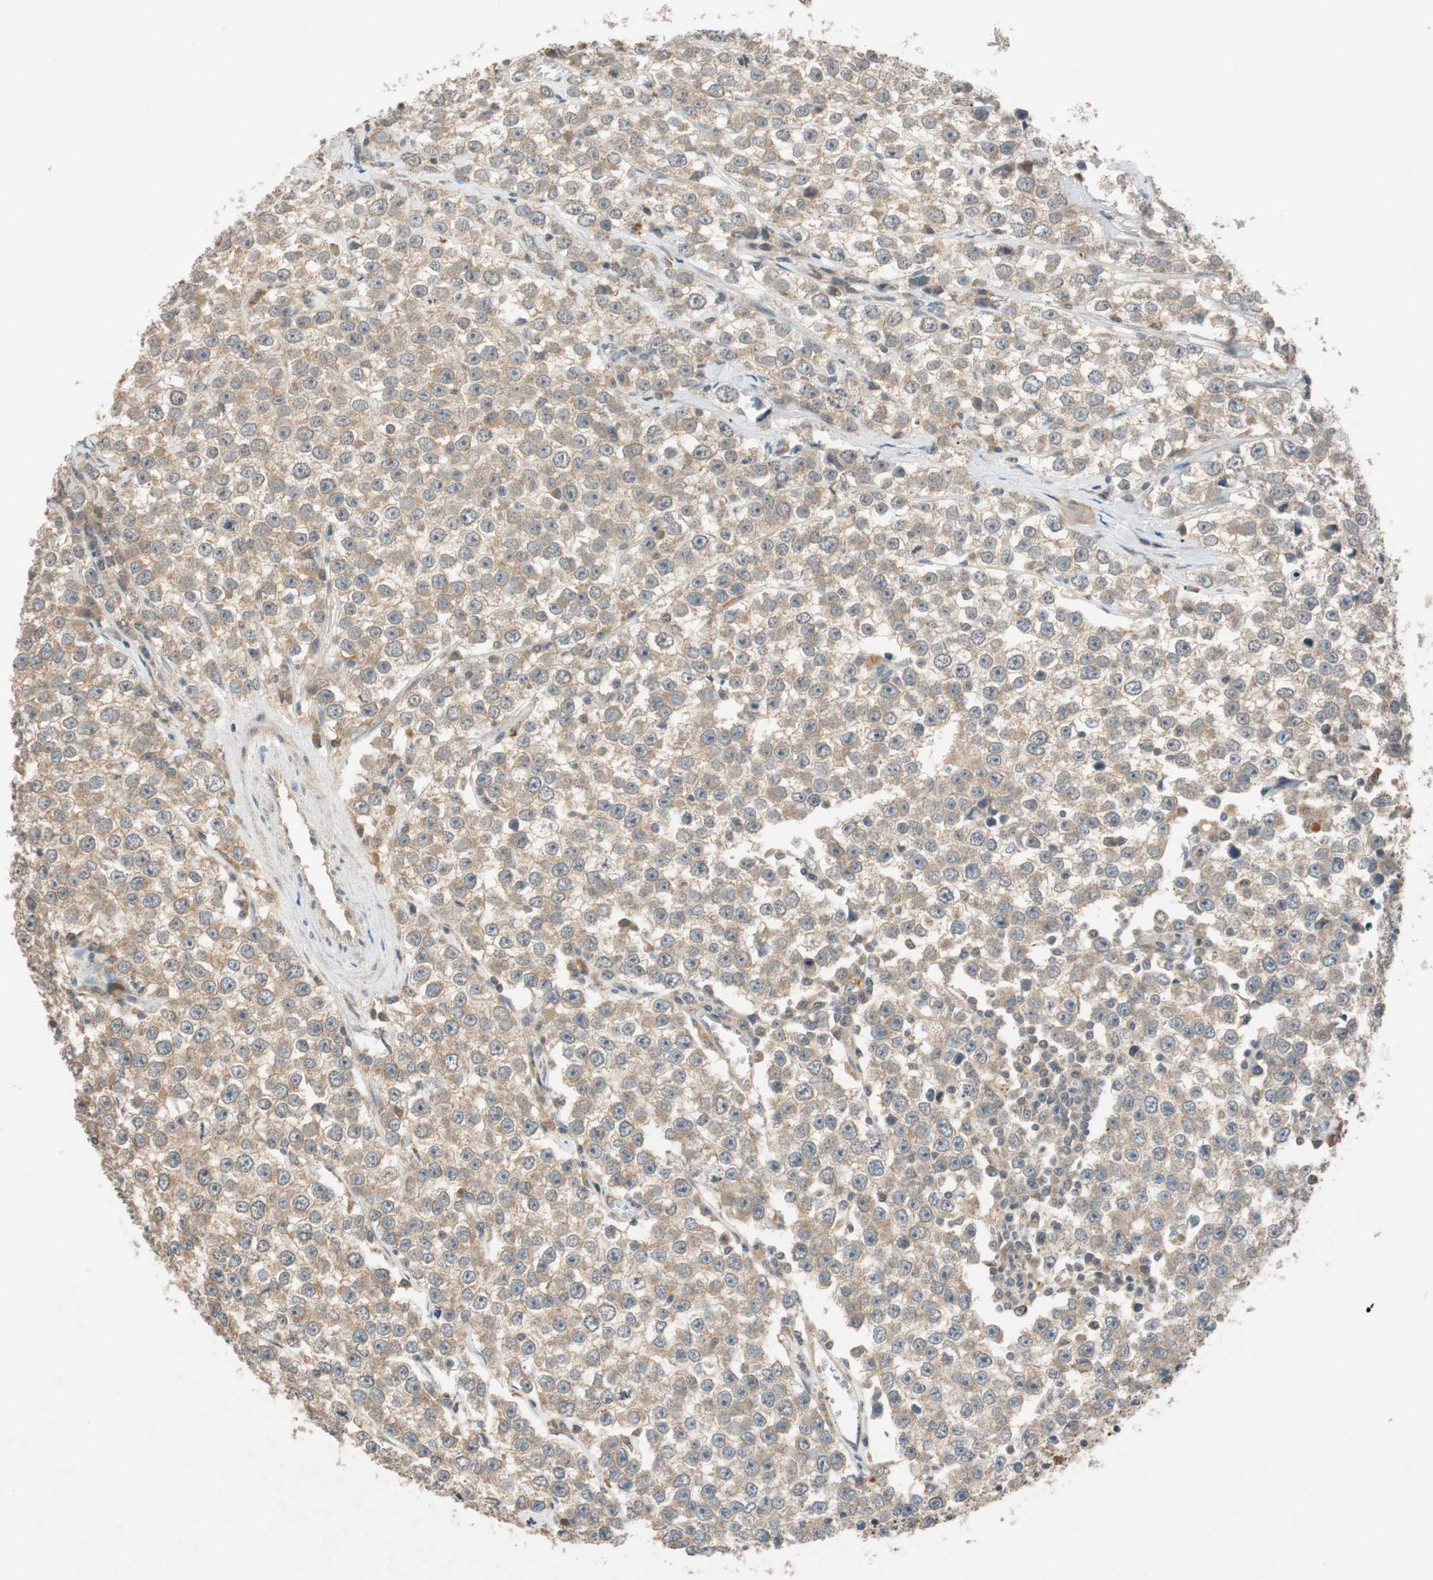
{"staining": {"intensity": "weak", "quantity": ">75%", "location": "cytoplasmic/membranous"}, "tissue": "testis cancer", "cell_type": "Tumor cells", "image_type": "cancer", "snomed": [{"axis": "morphology", "description": "Seminoma, NOS"}, {"axis": "morphology", "description": "Carcinoma, Embryonal, NOS"}, {"axis": "topography", "description": "Testis"}], "caption": "Brown immunohistochemical staining in human seminoma (testis) exhibits weak cytoplasmic/membranous staining in approximately >75% of tumor cells. (Stains: DAB (3,3'-diaminobenzidine) in brown, nuclei in blue, Microscopy: brightfield microscopy at high magnification).", "gene": "GLB1", "patient": {"sex": "male", "age": 52}}